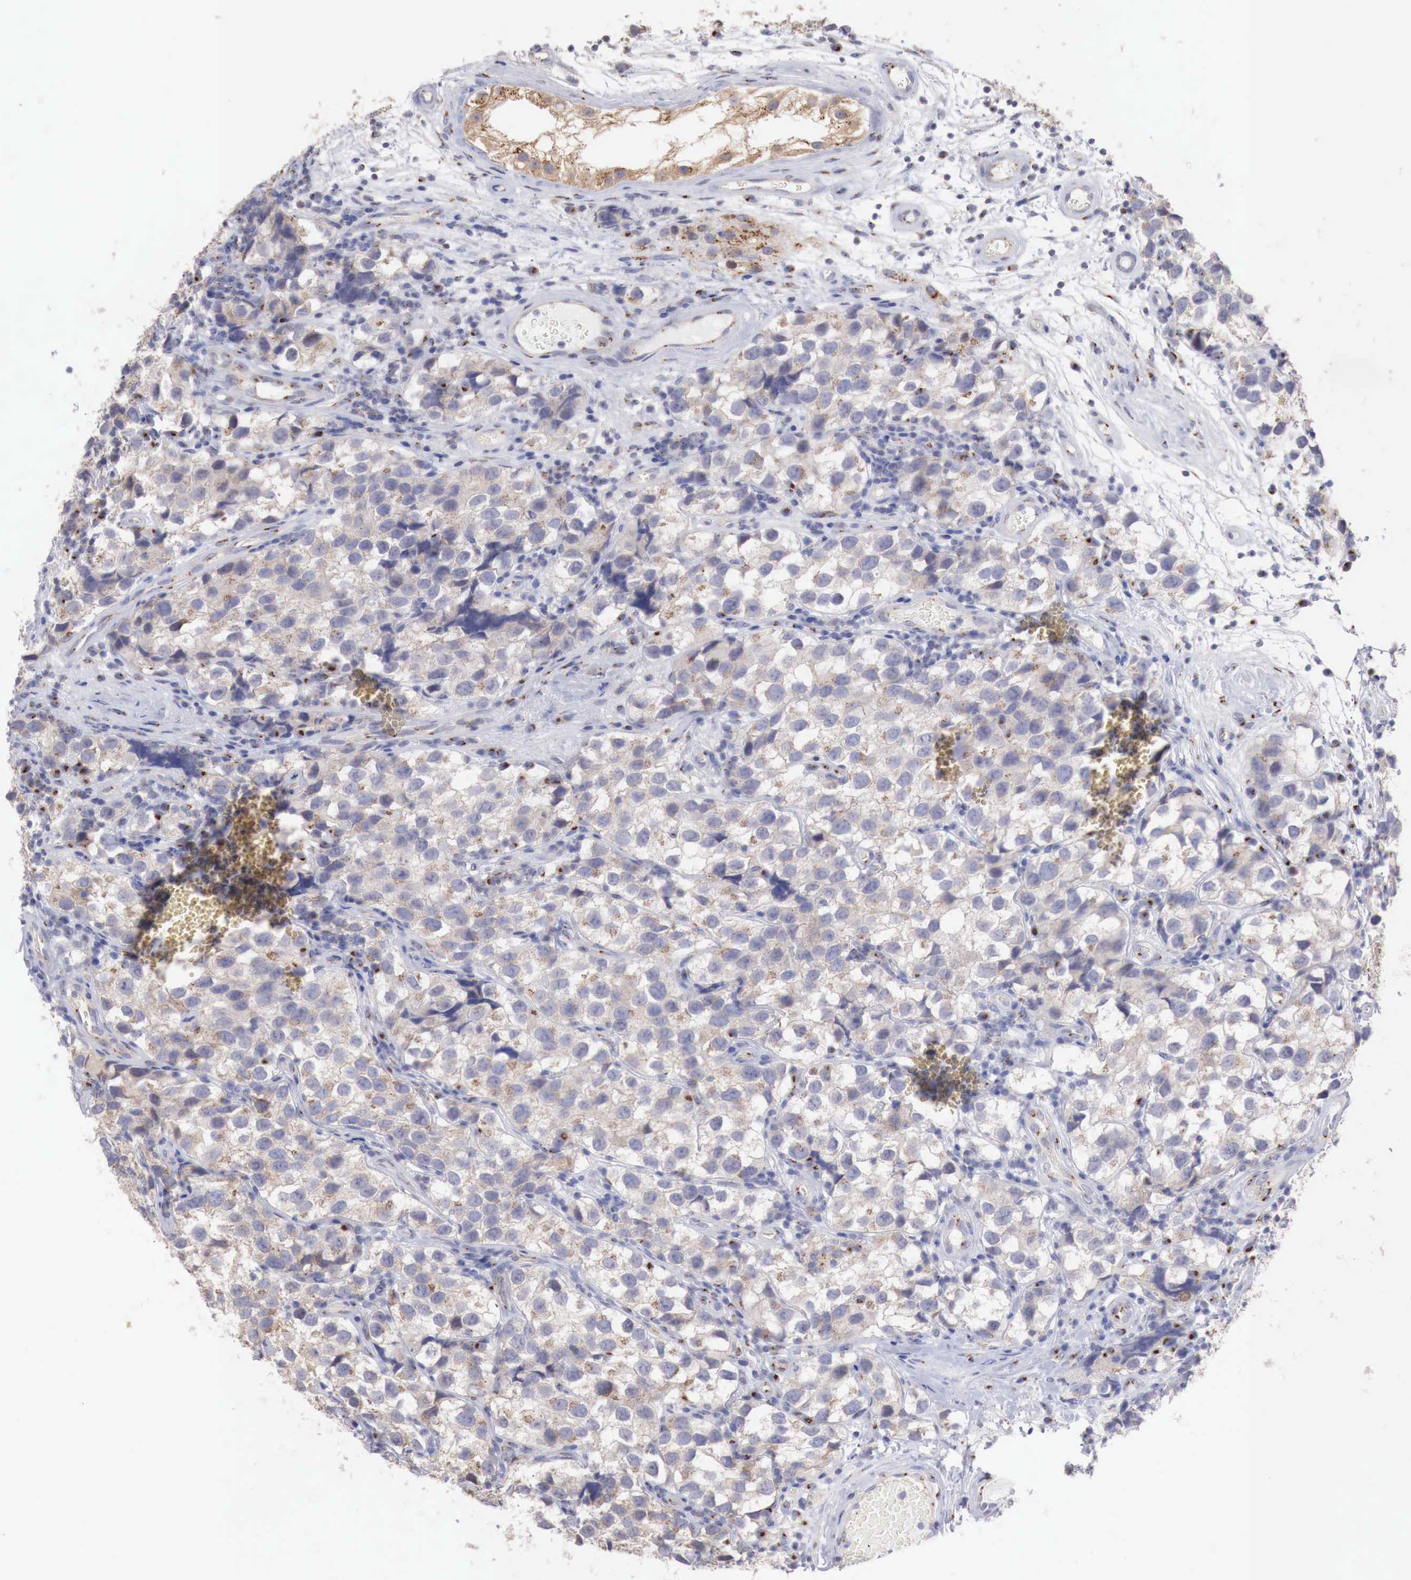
{"staining": {"intensity": "weak", "quantity": "25%-75%", "location": "cytoplasmic/membranous"}, "tissue": "testis cancer", "cell_type": "Tumor cells", "image_type": "cancer", "snomed": [{"axis": "morphology", "description": "Seminoma, NOS"}, {"axis": "topography", "description": "Testis"}], "caption": "Immunohistochemistry (IHC) histopathology image of neoplastic tissue: testis cancer (seminoma) stained using IHC exhibits low levels of weak protein expression localized specifically in the cytoplasmic/membranous of tumor cells, appearing as a cytoplasmic/membranous brown color.", "gene": "SYAP1", "patient": {"sex": "male", "age": 39}}